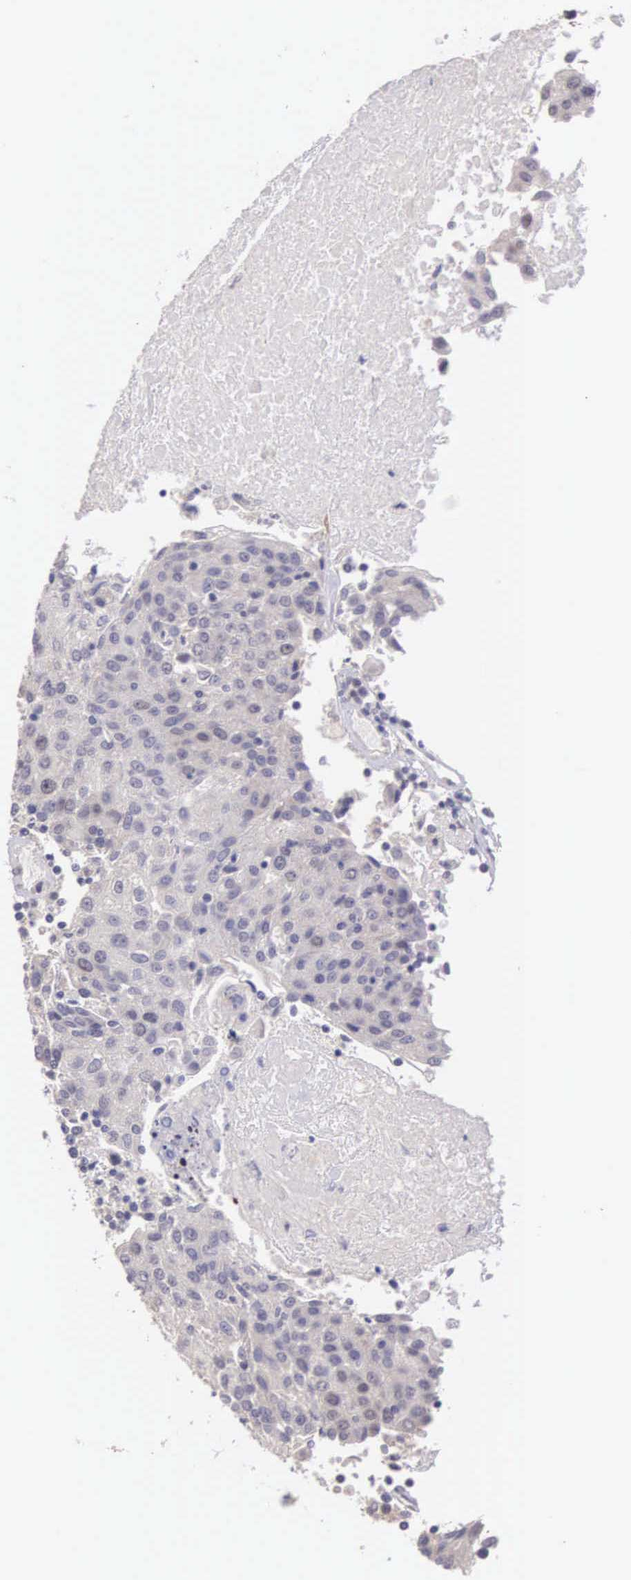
{"staining": {"intensity": "negative", "quantity": "none", "location": "none"}, "tissue": "urothelial cancer", "cell_type": "Tumor cells", "image_type": "cancer", "snomed": [{"axis": "morphology", "description": "Urothelial carcinoma, High grade"}, {"axis": "topography", "description": "Urinary bladder"}], "caption": "This is an IHC image of urothelial cancer. There is no positivity in tumor cells.", "gene": "CDC45", "patient": {"sex": "female", "age": 85}}